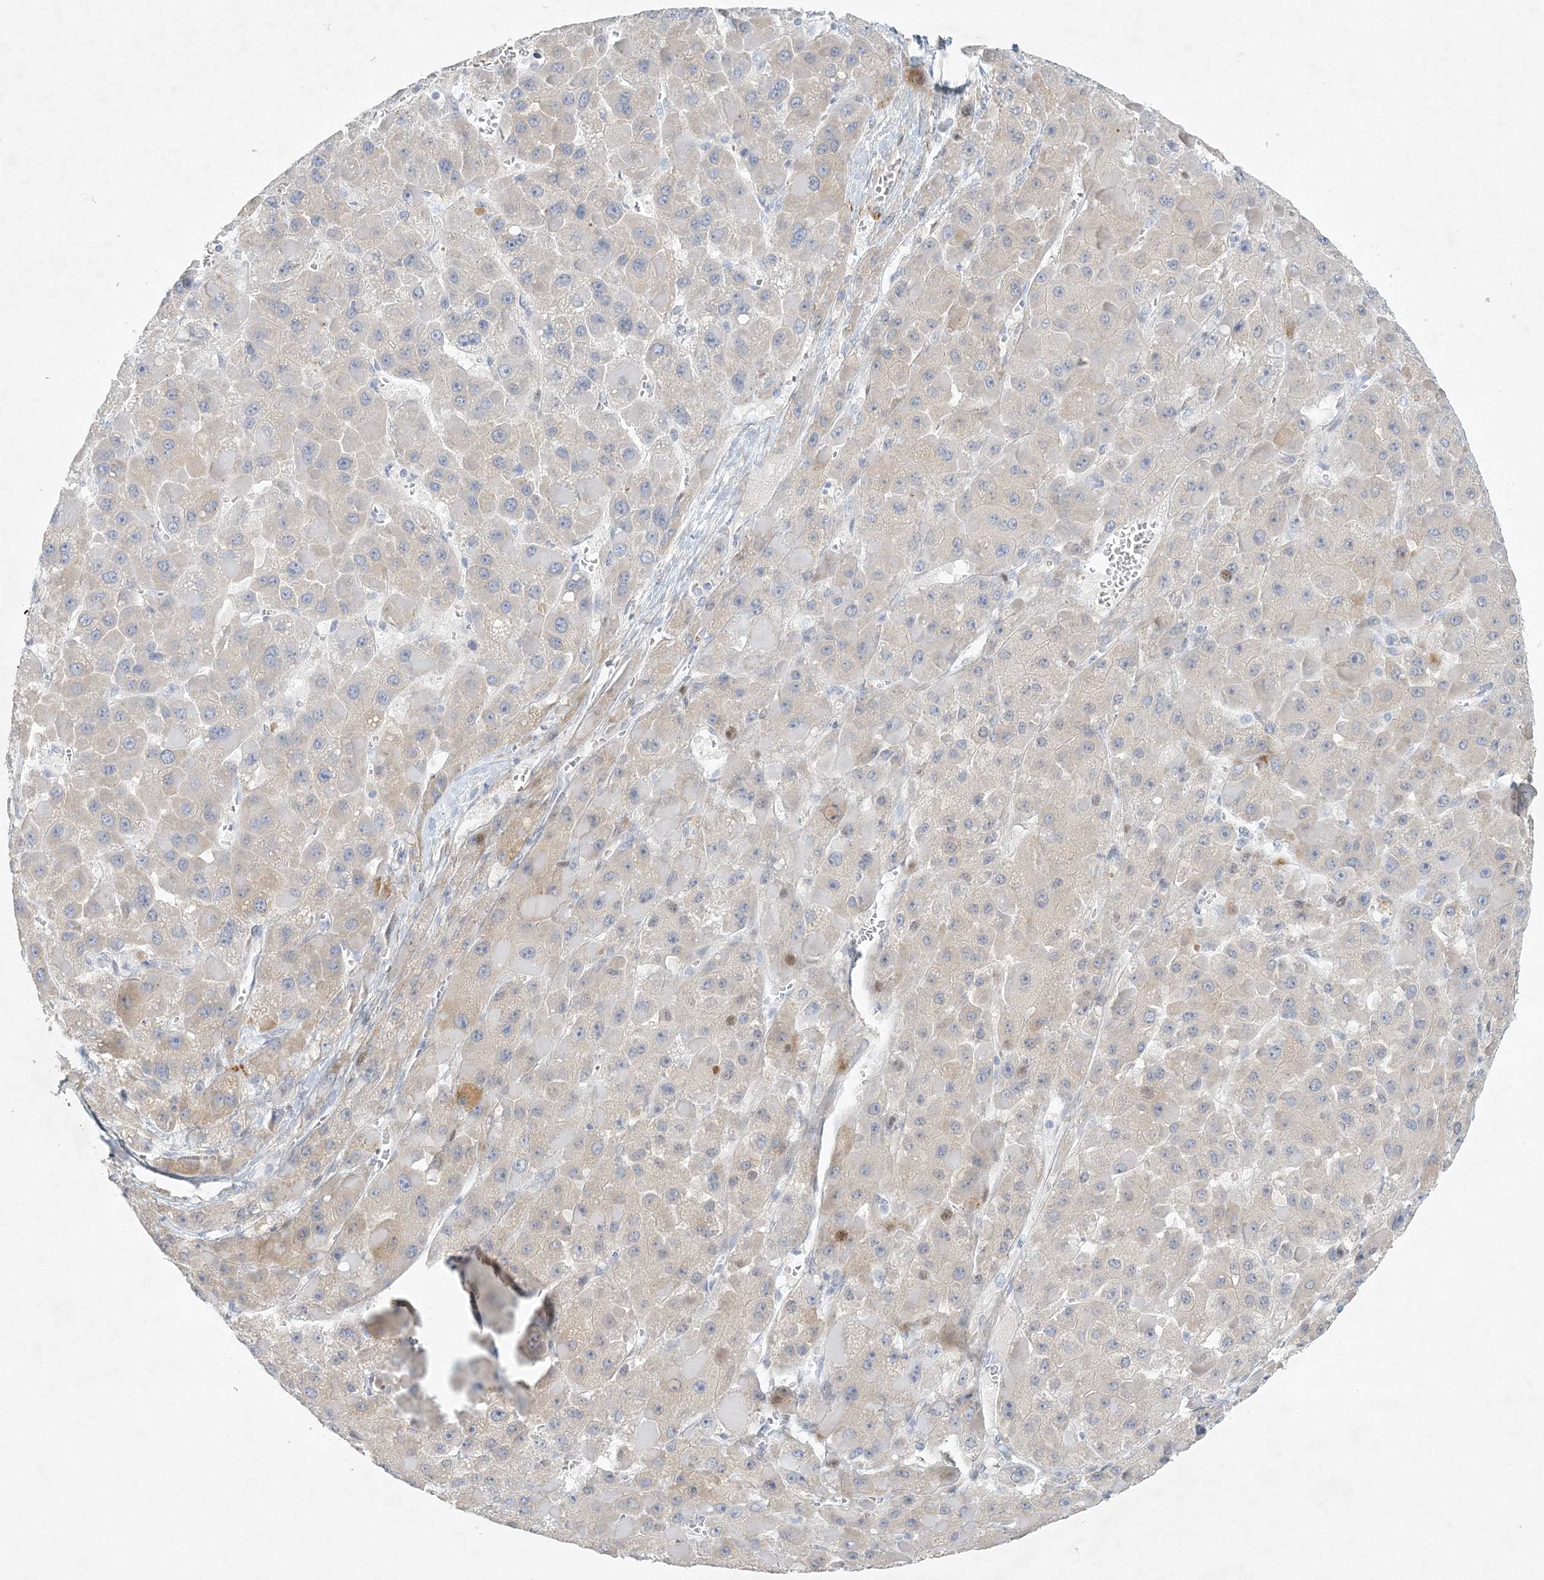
{"staining": {"intensity": "weak", "quantity": "<25%", "location": "cytoplasmic/membranous,nuclear"}, "tissue": "liver cancer", "cell_type": "Tumor cells", "image_type": "cancer", "snomed": [{"axis": "morphology", "description": "Carcinoma, Hepatocellular, NOS"}, {"axis": "topography", "description": "Liver"}], "caption": "A high-resolution micrograph shows immunohistochemistry (IHC) staining of liver hepatocellular carcinoma, which shows no significant staining in tumor cells. The staining was performed using DAB (3,3'-diaminobenzidine) to visualize the protein expression in brown, while the nuclei were stained in blue with hematoxylin (Magnification: 20x).", "gene": "ZNF385D", "patient": {"sex": "female", "age": 73}}